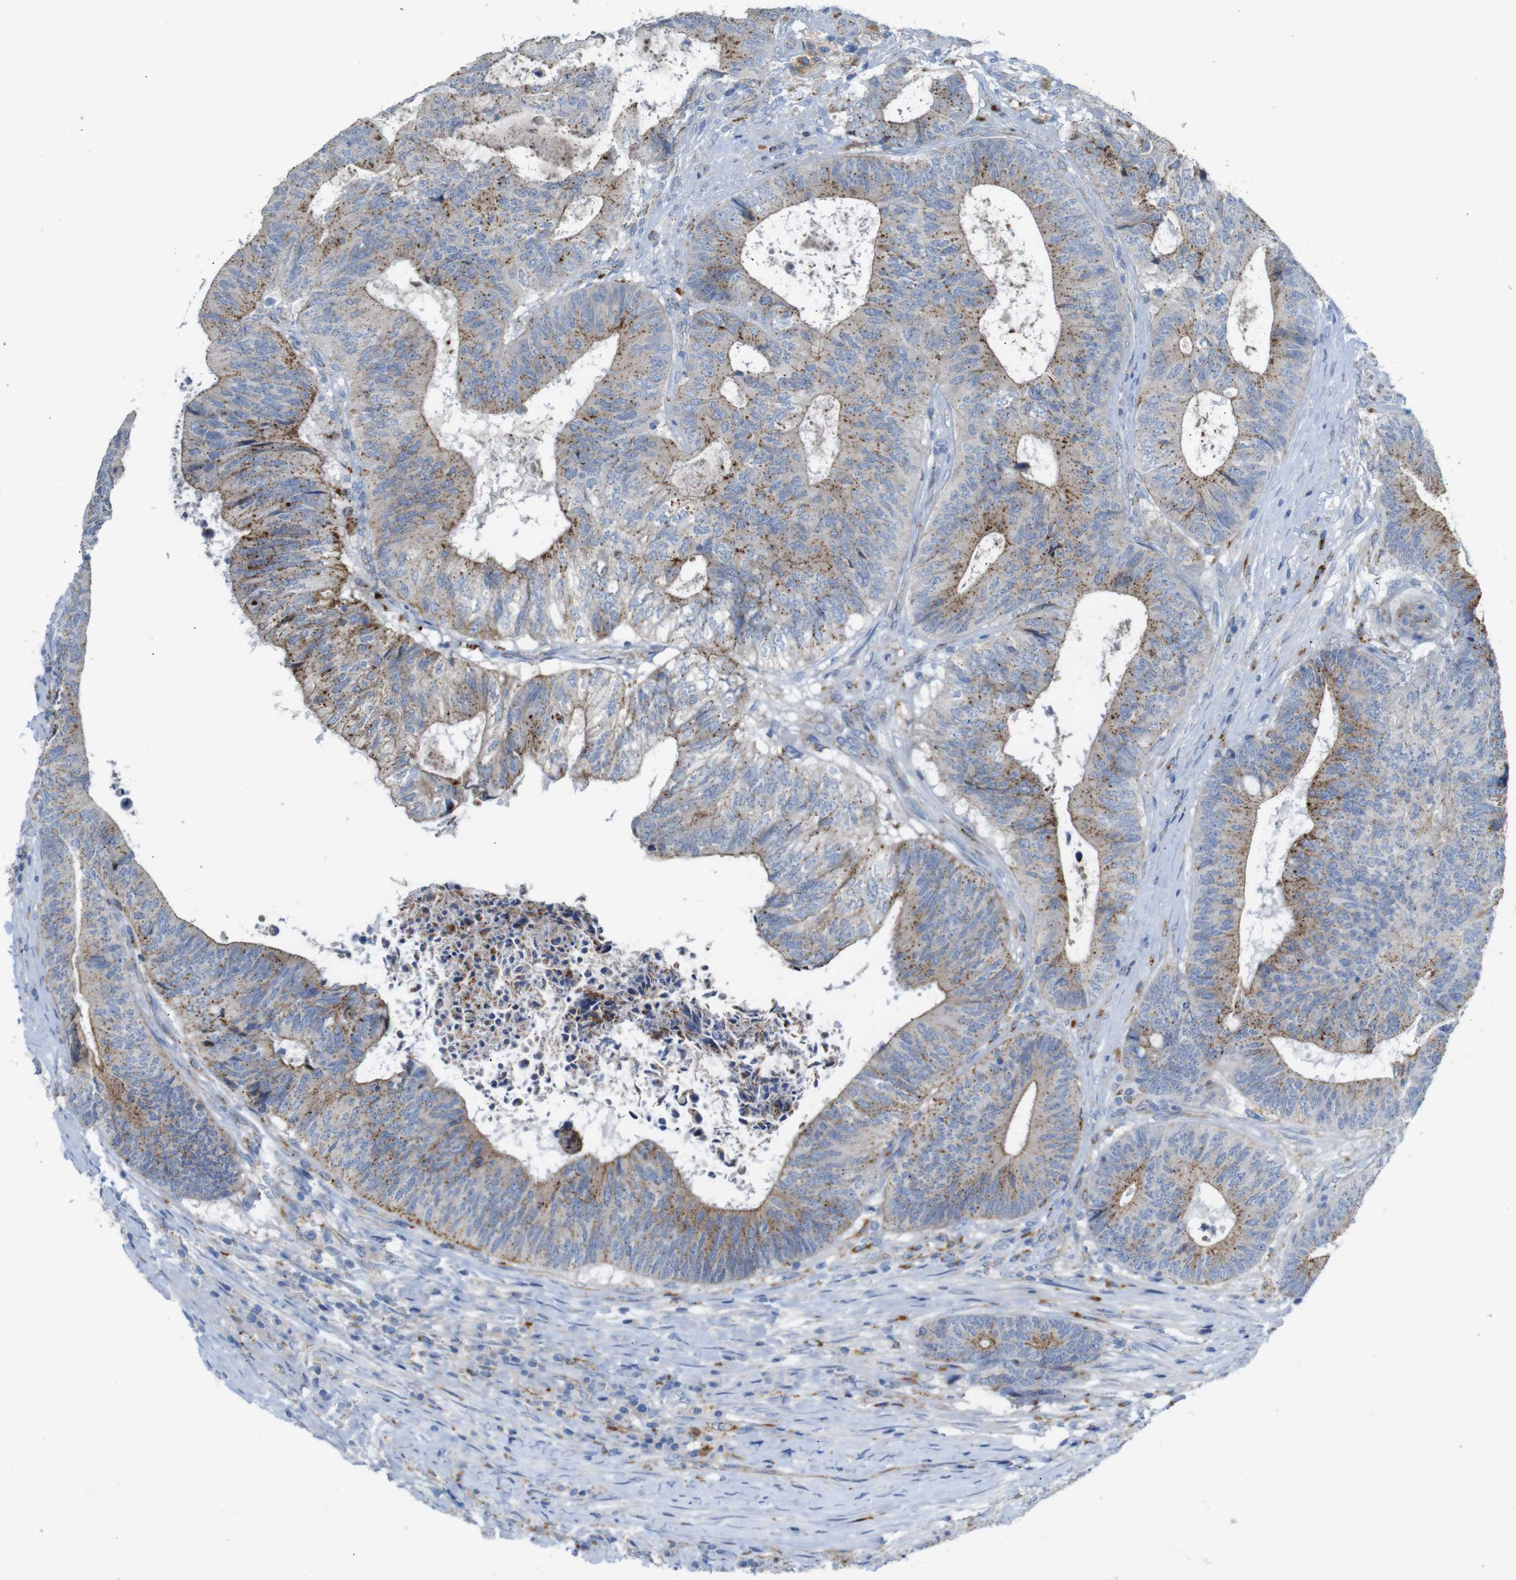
{"staining": {"intensity": "moderate", "quantity": ">75%", "location": "cytoplasmic/membranous"}, "tissue": "colorectal cancer", "cell_type": "Tumor cells", "image_type": "cancer", "snomed": [{"axis": "morphology", "description": "Adenocarcinoma, NOS"}, {"axis": "topography", "description": "Rectum"}], "caption": "Colorectal cancer (adenocarcinoma) tissue reveals moderate cytoplasmic/membranous staining in about >75% of tumor cells", "gene": "NHLRC3", "patient": {"sex": "male", "age": 72}}